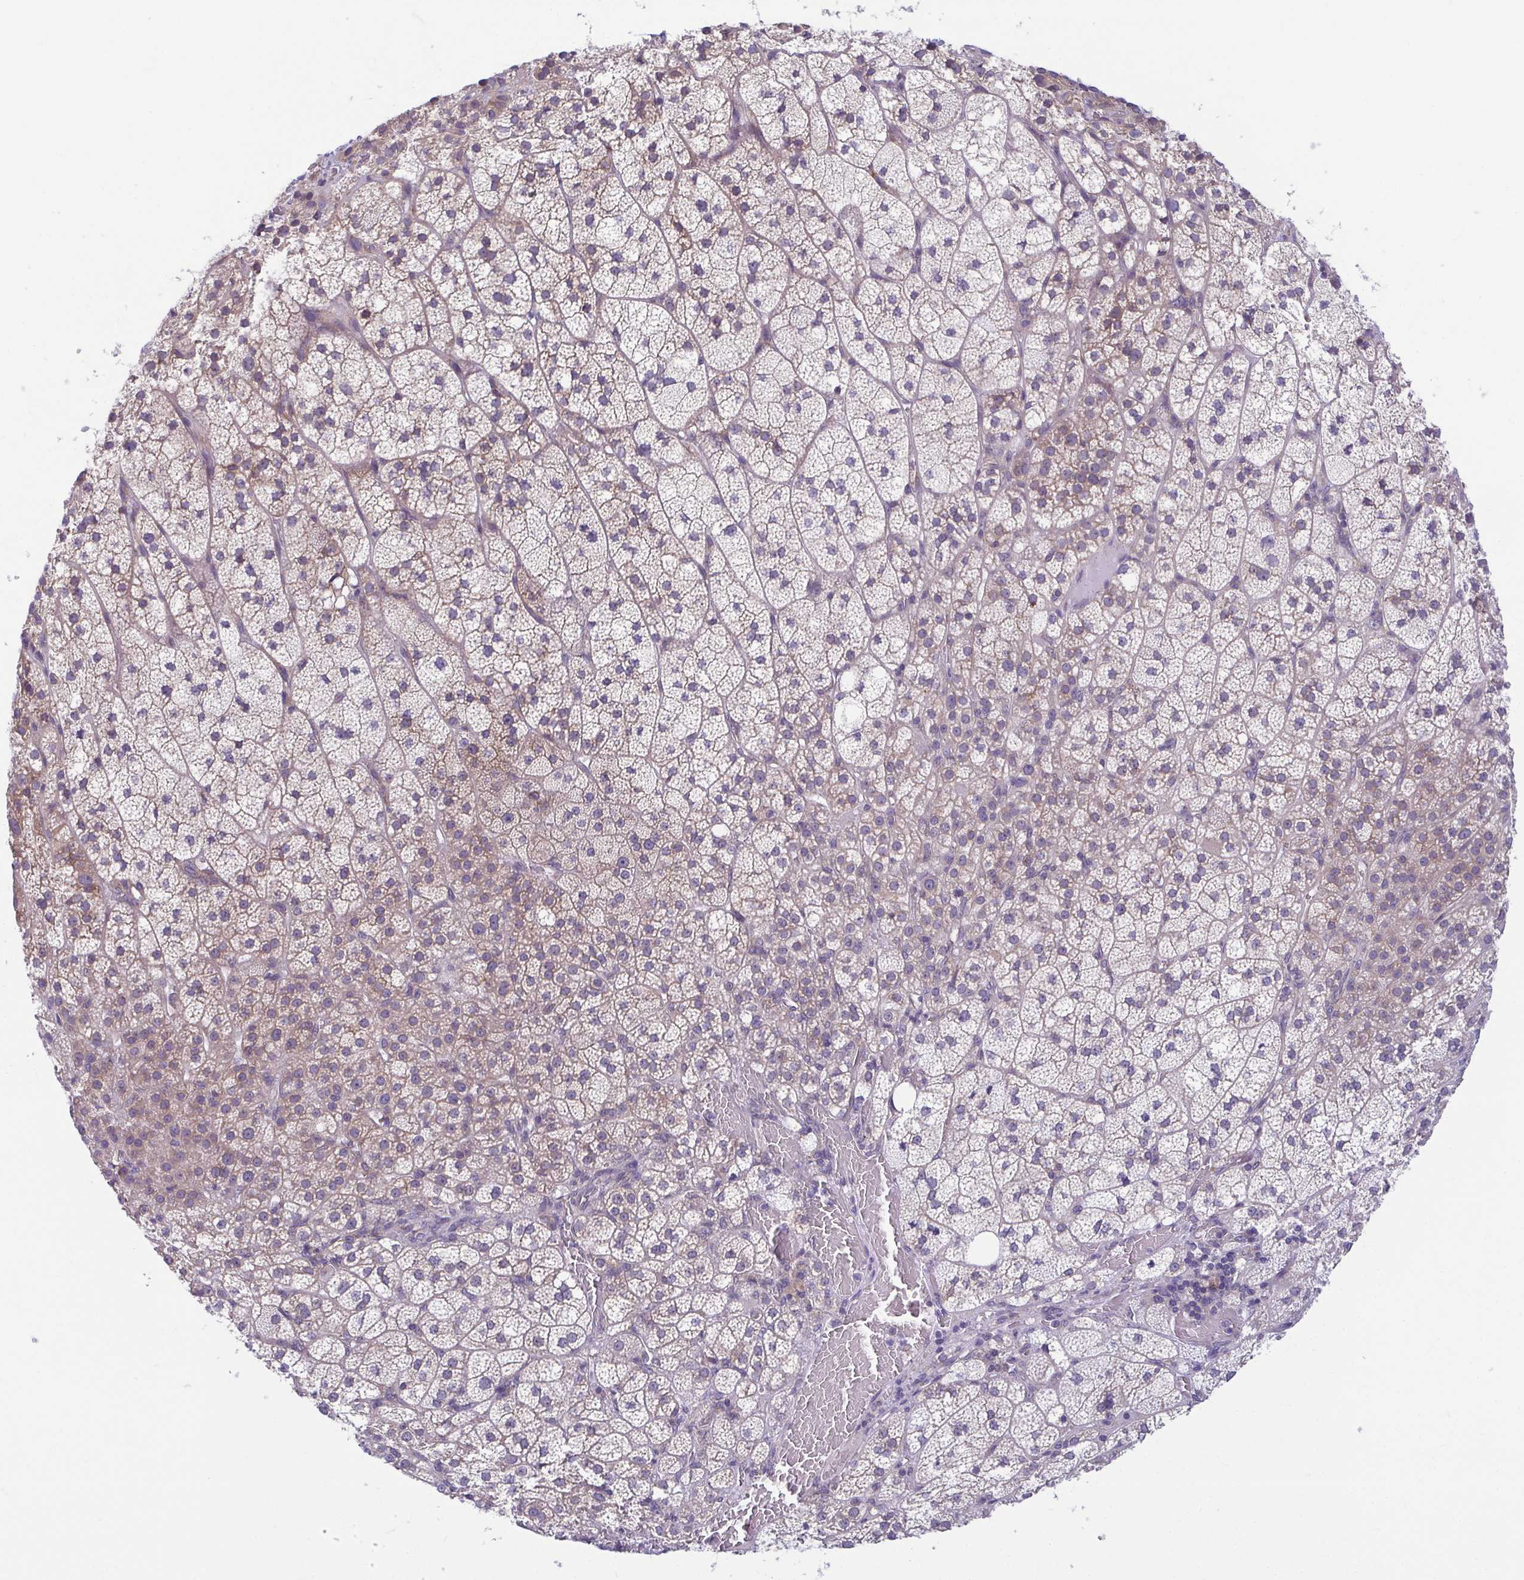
{"staining": {"intensity": "moderate", "quantity": "<25%", "location": "cytoplasmic/membranous"}, "tissue": "adrenal gland", "cell_type": "Glandular cells", "image_type": "normal", "snomed": [{"axis": "morphology", "description": "Normal tissue, NOS"}, {"axis": "topography", "description": "Adrenal gland"}], "caption": "This is an image of immunohistochemistry staining of unremarkable adrenal gland, which shows moderate expression in the cytoplasmic/membranous of glandular cells.", "gene": "TMEM108", "patient": {"sex": "female", "age": 60}}